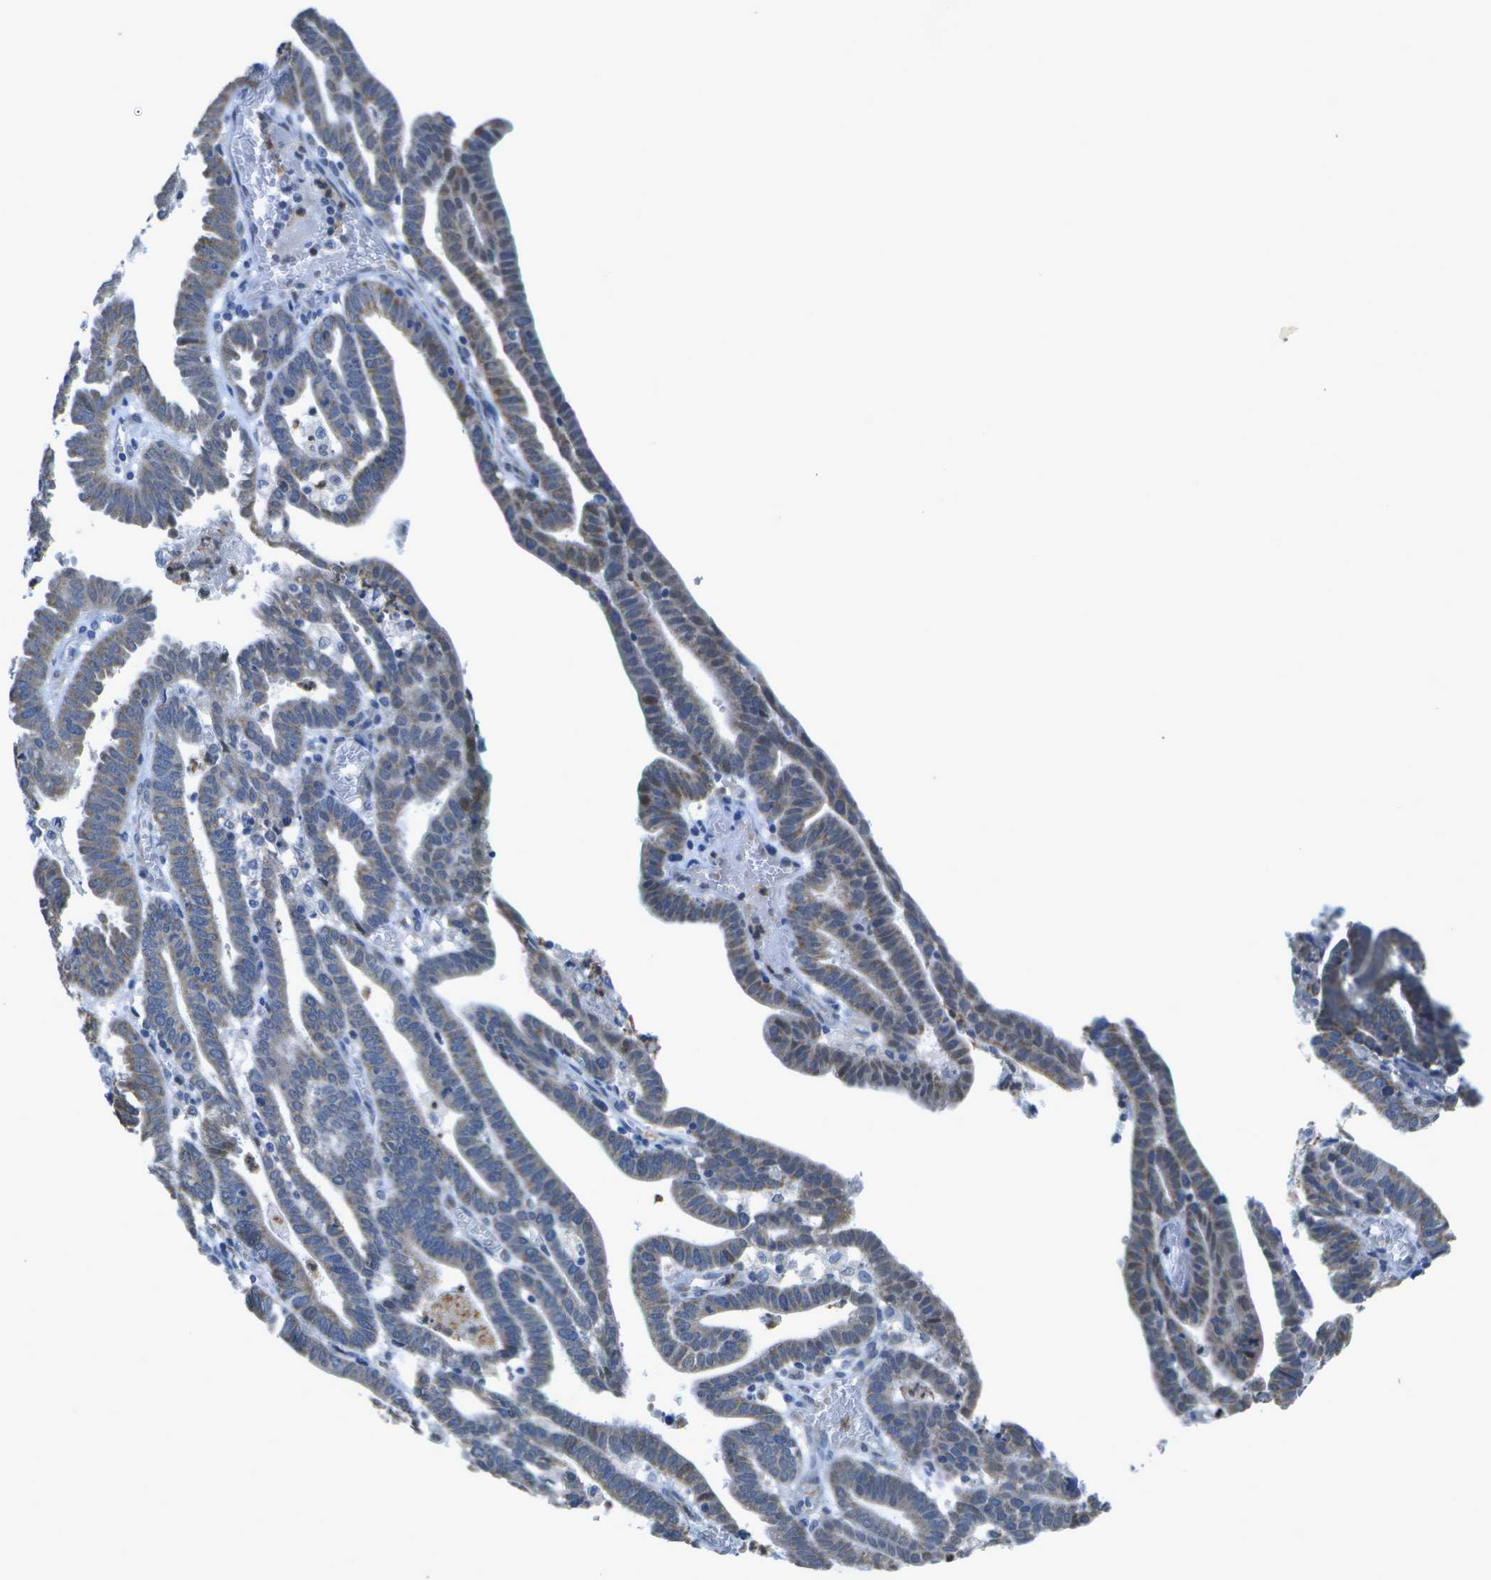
{"staining": {"intensity": "moderate", "quantity": "<25%", "location": "cytoplasmic/membranous"}, "tissue": "endometrial cancer", "cell_type": "Tumor cells", "image_type": "cancer", "snomed": [{"axis": "morphology", "description": "Adenocarcinoma, NOS"}, {"axis": "topography", "description": "Uterus"}], "caption": "Protein staining exhibits moderate cytoplasmic/membranous staining in about <25% of tumor cells in endometrial cancer.", "gene": "DSE", "patient": {"sex": "female", "age": 83}}